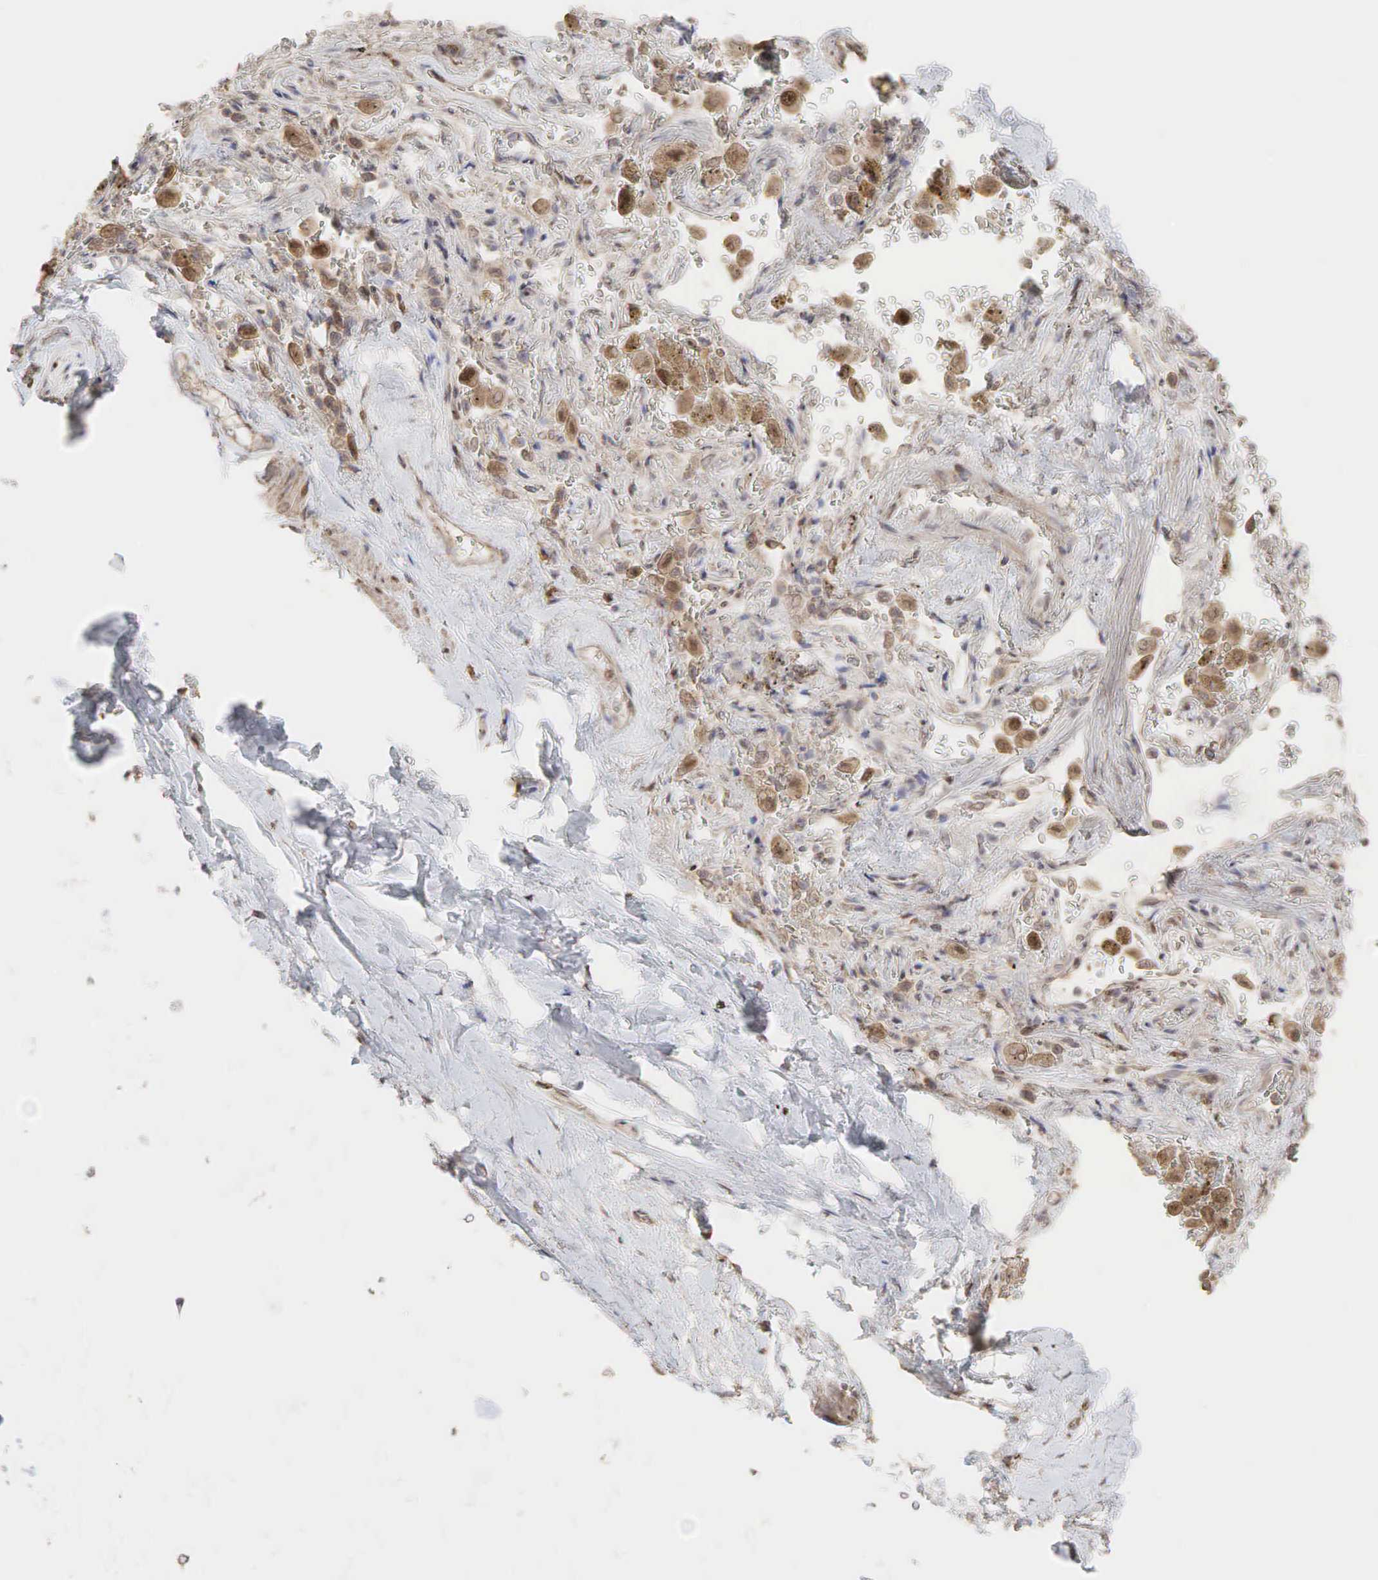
{"staining": {"intensity": "moderate", "quantity": ">75%", "location": "cytoplasmic/membranous"}, "tissue": "adipose tissue", "cell_type": "Adipocytes", "image_type": "normal", "snomed": [{"axis": "morphology", "description": "Normal tissue, NOS"}, {"axis": "topography", "description": "Cartilage tissue"}, {"axis": "topography", "description": "Lung"}], "caption": "Approximately >75% of adipocytes in unremarkable human adipose tissue display moderate cytoplasmic/membranous protein expression as visualized by brown immunohistochemical staining.", "gene": "PABPC5", "patient": {"sex": "male", "age": 65}}